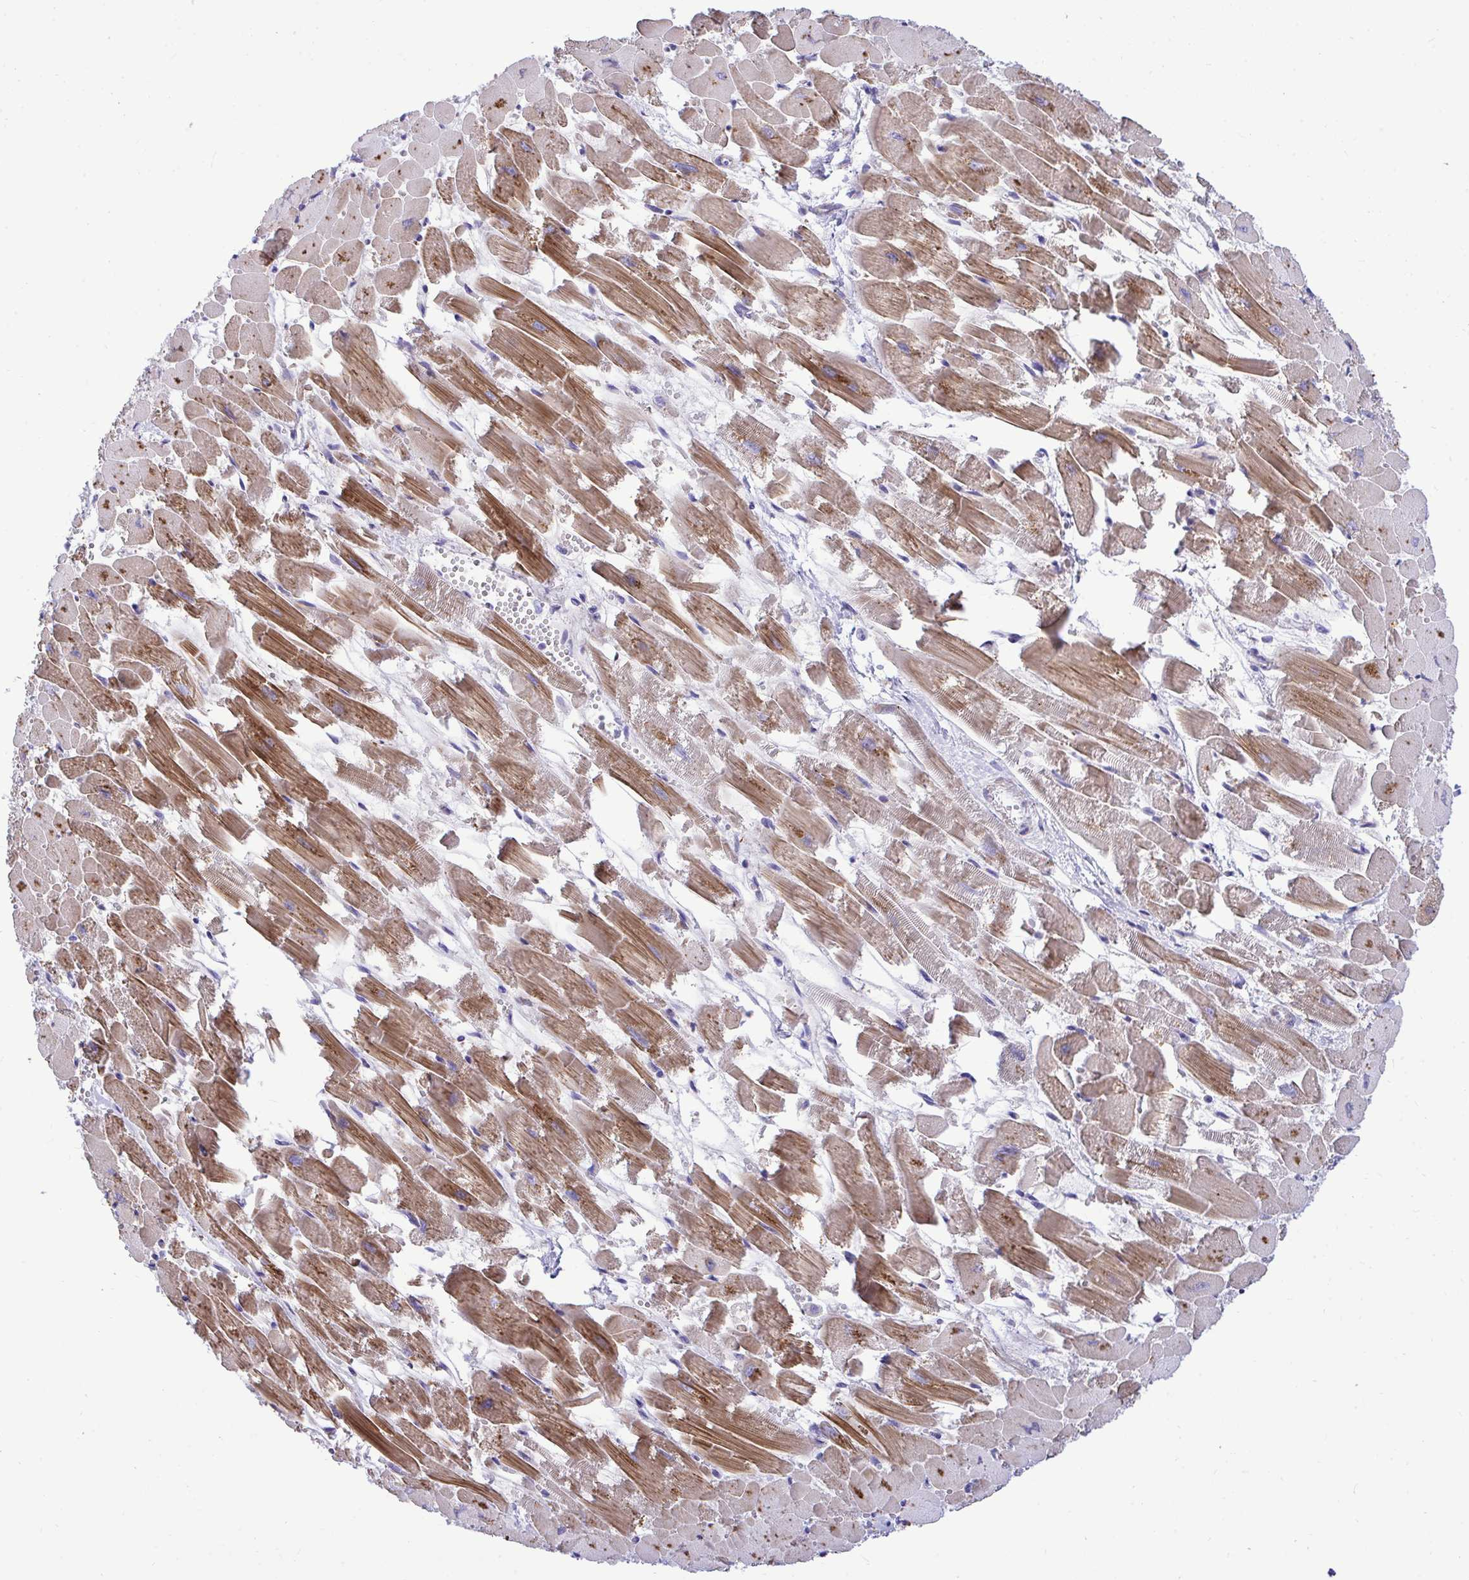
{"staining": {"intensity": "strong", "quantity": ">75%", "location": "cytoplasmic/membranous"}, "tissue": "heart muscle", "cell_type": "Cardiomyocytes", "image_type": "normal", "snomed": [{"axis": "morphology", "description": "Normal tissue, NOS"}, {"axis": "topography", "description": "Heart"}], "caption": "Protein analysis of unremarkable heart muscle displays strong cytoplasmic/membranous expression in approximately >75% of cardiomyocytes. (IHC, brightfield microscopy, high magnification).", "gene": "MRPS16", "patient": {"sex": "female", "age": 52}}